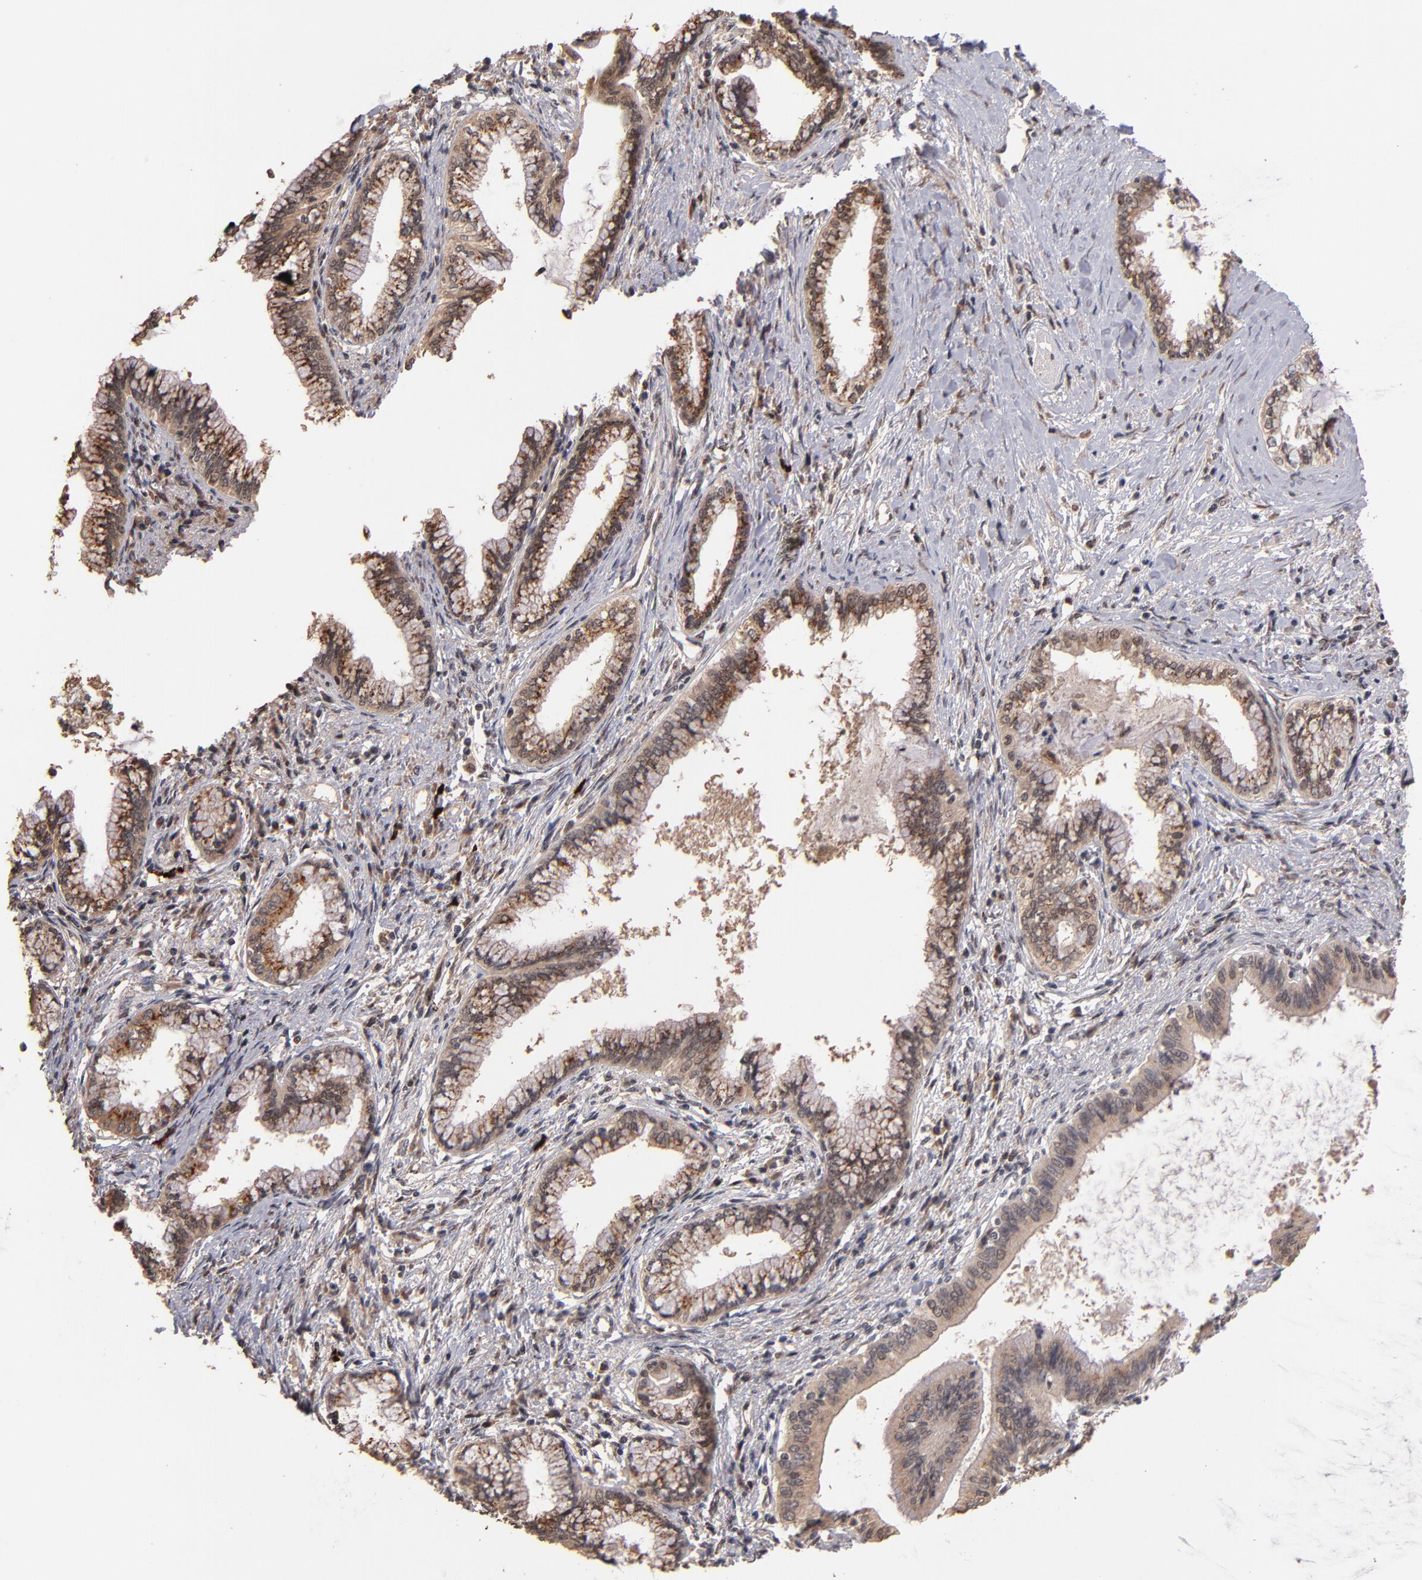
{"staining": {"intensity": "moderate", "quantity": ">75%", "location": "cytoplasmic/membranous"}, "tissue": "pancreatic cancer", "cell_type": "Tumor cells", "image_type": "cancer", "snomed": [{"axis": "morphology", "description": "Adenocarcinoma, NOS"}, {"axis": "topography", "description": "Pancreas"}], "caption": "IHC image of neoplastic tissue: pancreatic adenocarcinoma stained using immunohistochemistry exhibits medium levels of moderate protein expression localized specifically in the cytoplasmic/membranous of tumor cells, appearing as a cytoplasmic/membranous brown color.", "gene": "EAPP", "patient": {"sex": "female", "age": 64}}